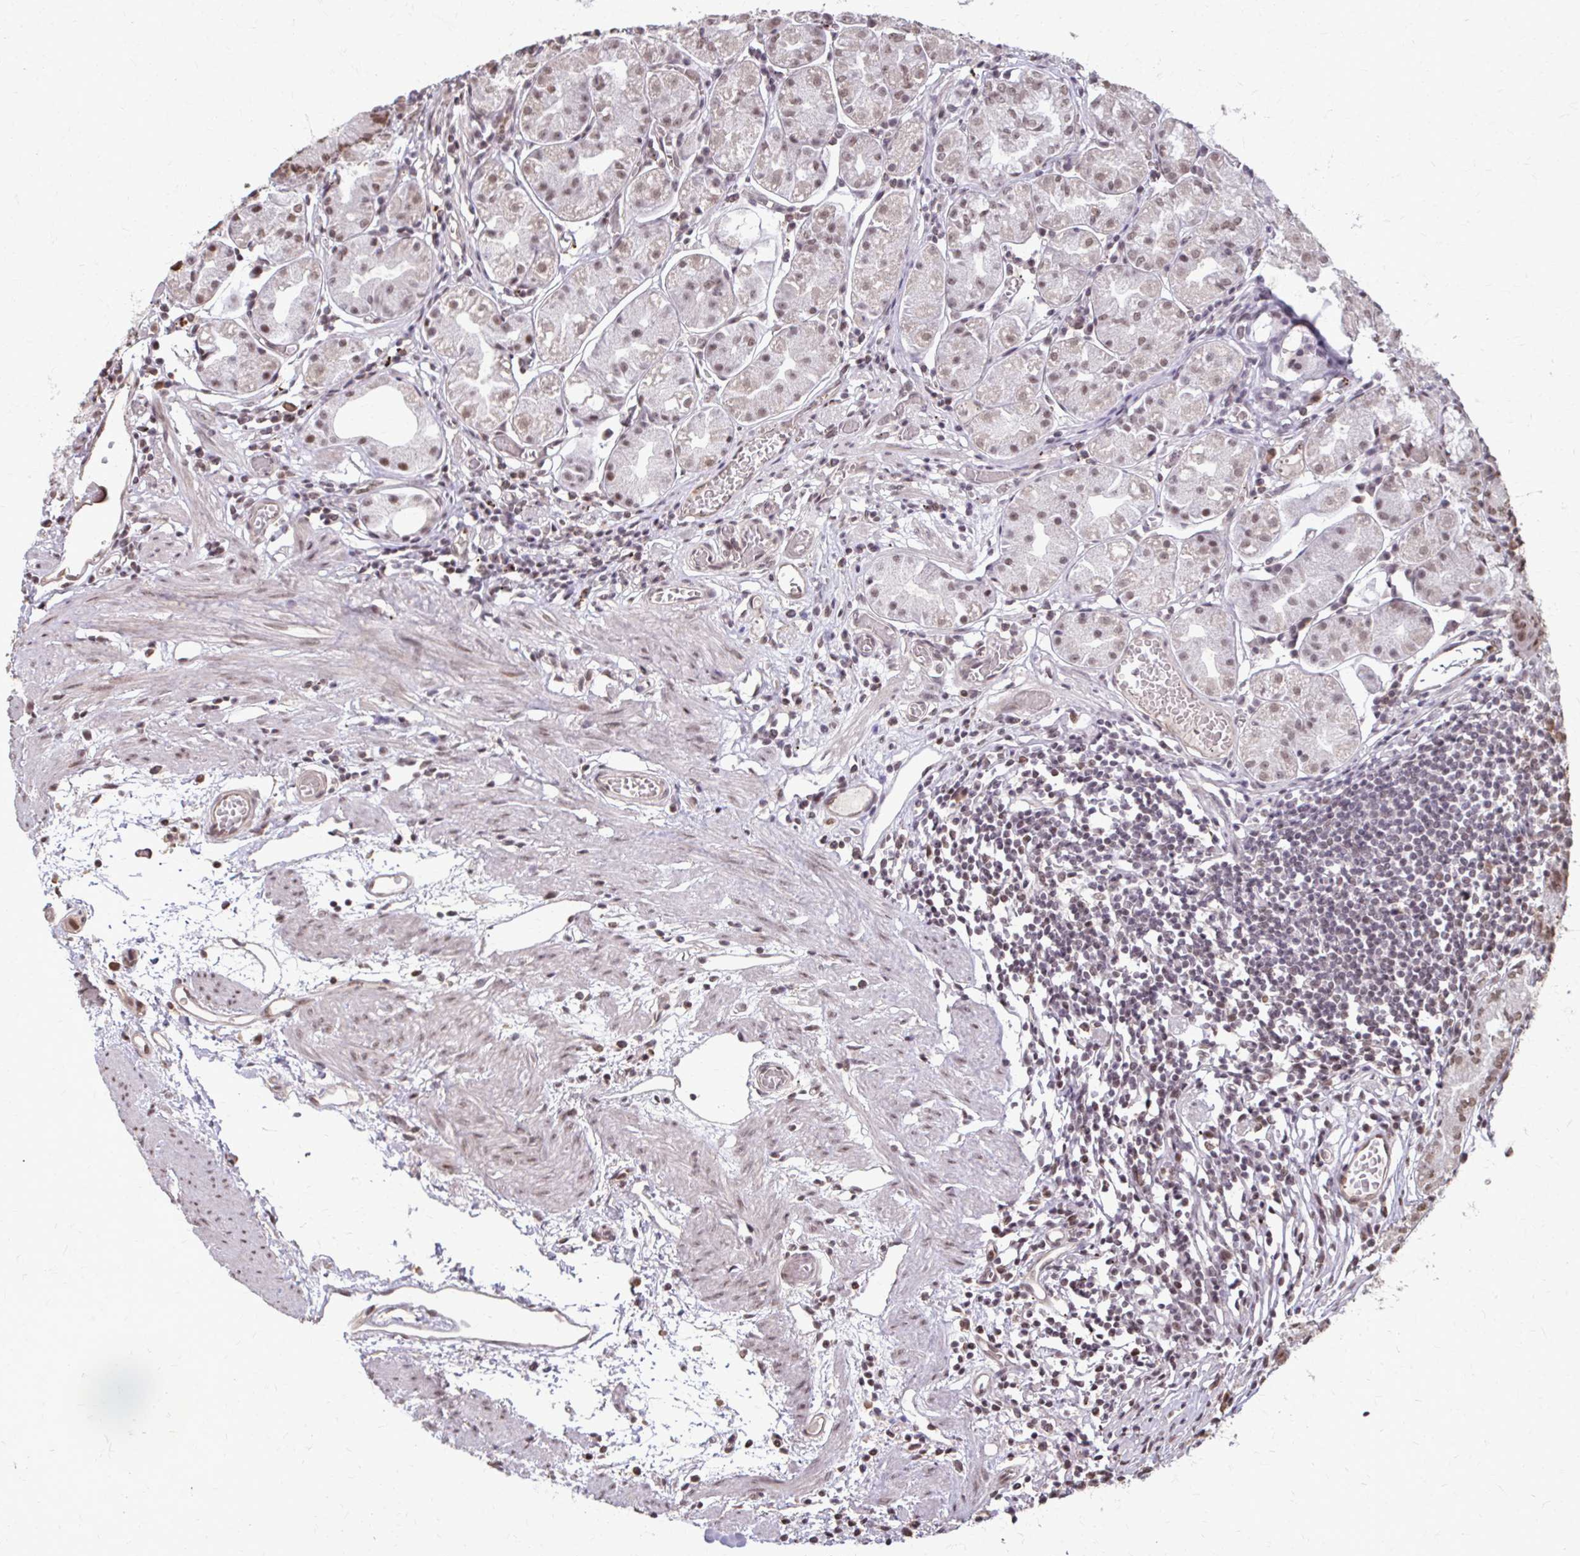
{"staining": {"intensity": "weak", "quantity": ">75%", "location": "nuclear"}, "tissue": "stomach", "cell_type": "Glandular cells", "image_type": "normal", "snomed": [{"axis": "morphology", "description": "Normal tissue, NOS"}, {"axis": "topography", "description": "Stomach"}], "caption": "Stomach was stained to show a protein in brown. There is low levels of weak nuclear expression in about >75% of glandular cells. (IHC, brightfield microscopy, high magnification).", "gene": "SS18", "patient": {"sex": "male", "age": 55}}